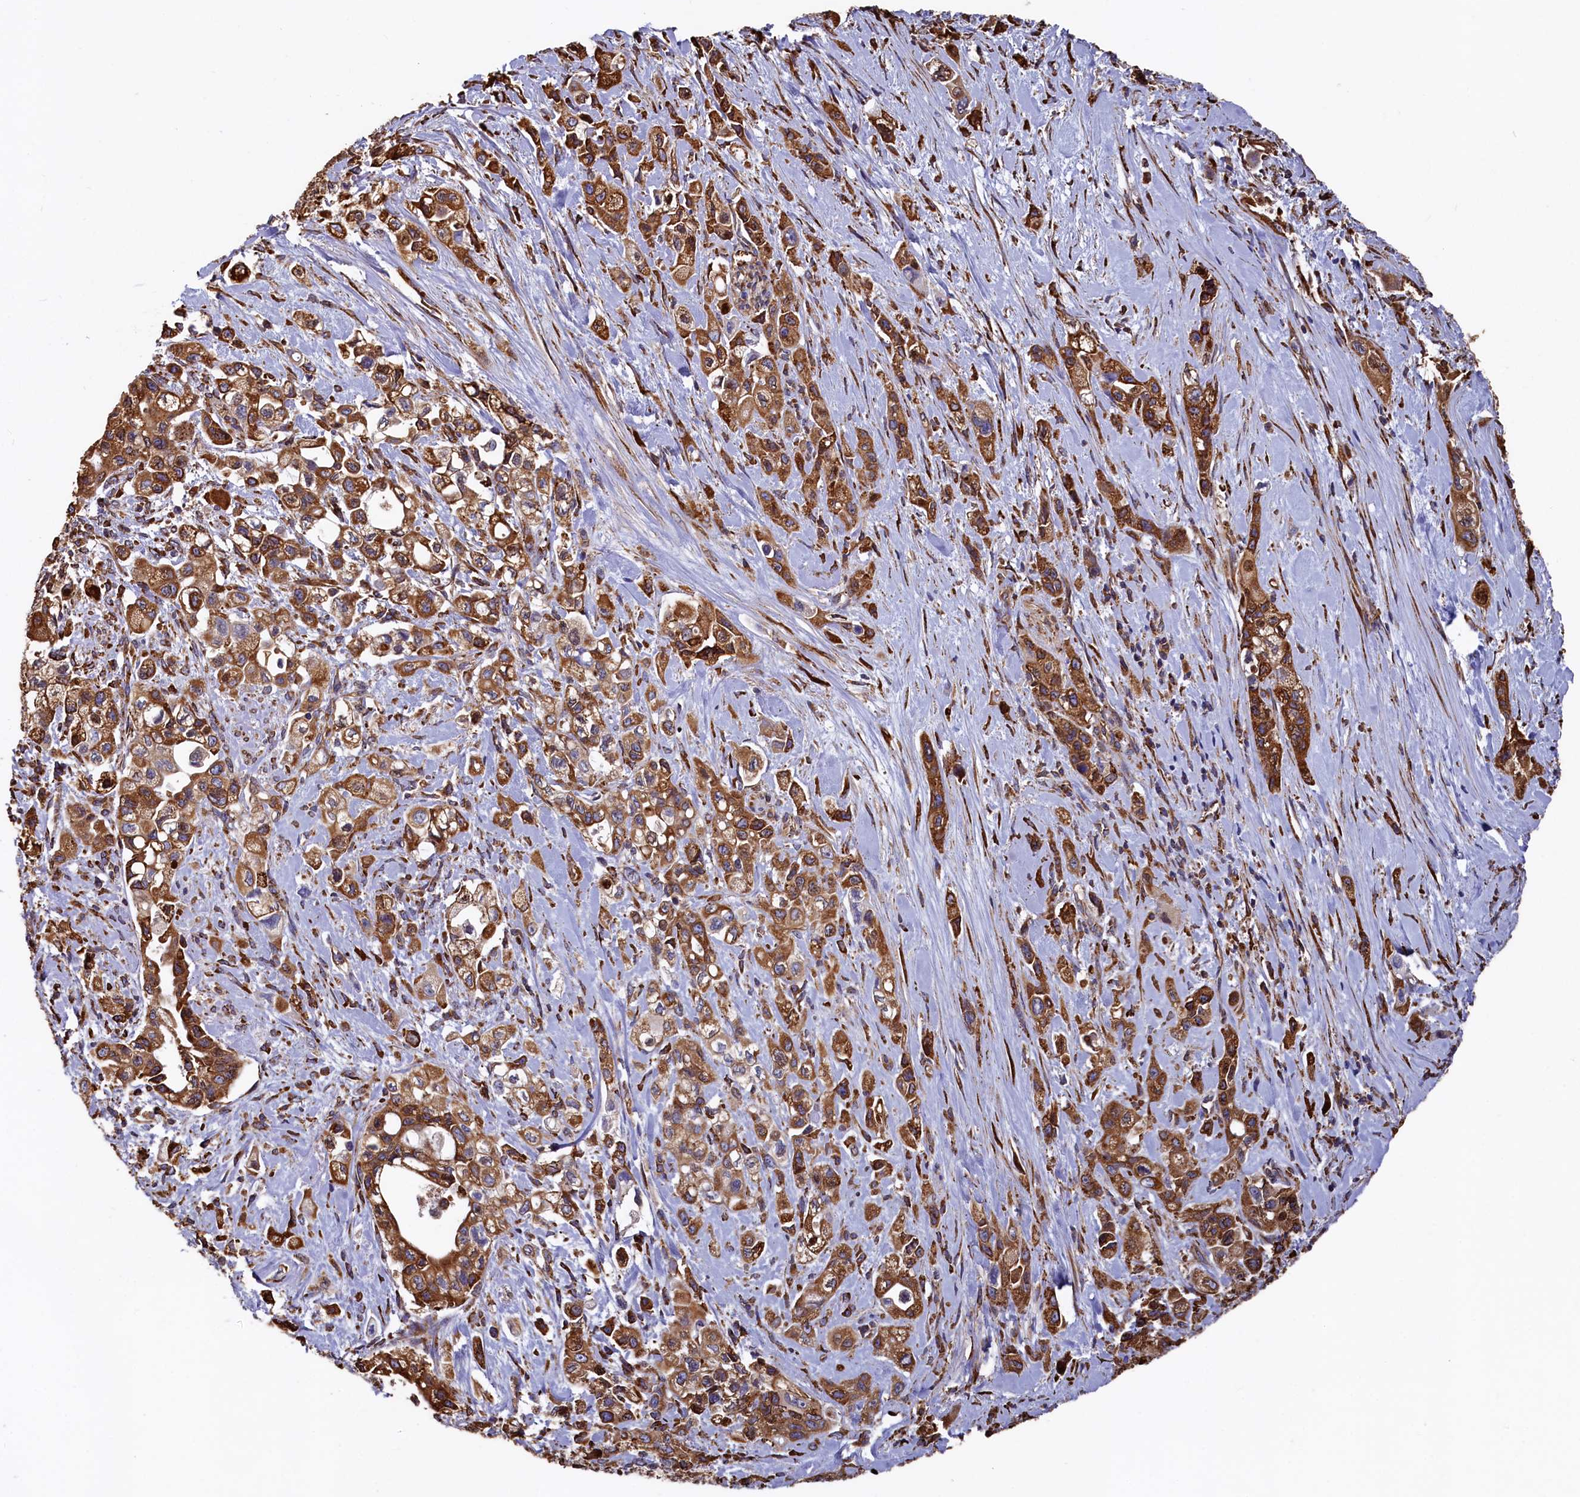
{"staining": {"intensity": "strong", "quantity": ">75%", "location": "cytoplasmic/membranous"}, "tissue": "pancreatic cancer", "cell_type": "Tumor cells", "image_type": "cancer", "snomed": [{"axis": "morphology", "description": "Adenocarcinoma, NOS"}, {"axis": "topography", "description": "Pancreas"}], "caption": "Protein staining reveals strong cytoplasmic/membranous positivity in about >75% of tumor cells in pancreatic cancer.", "gene": "NEURL1B", "patient": {"sex": "female", "age": 66}}